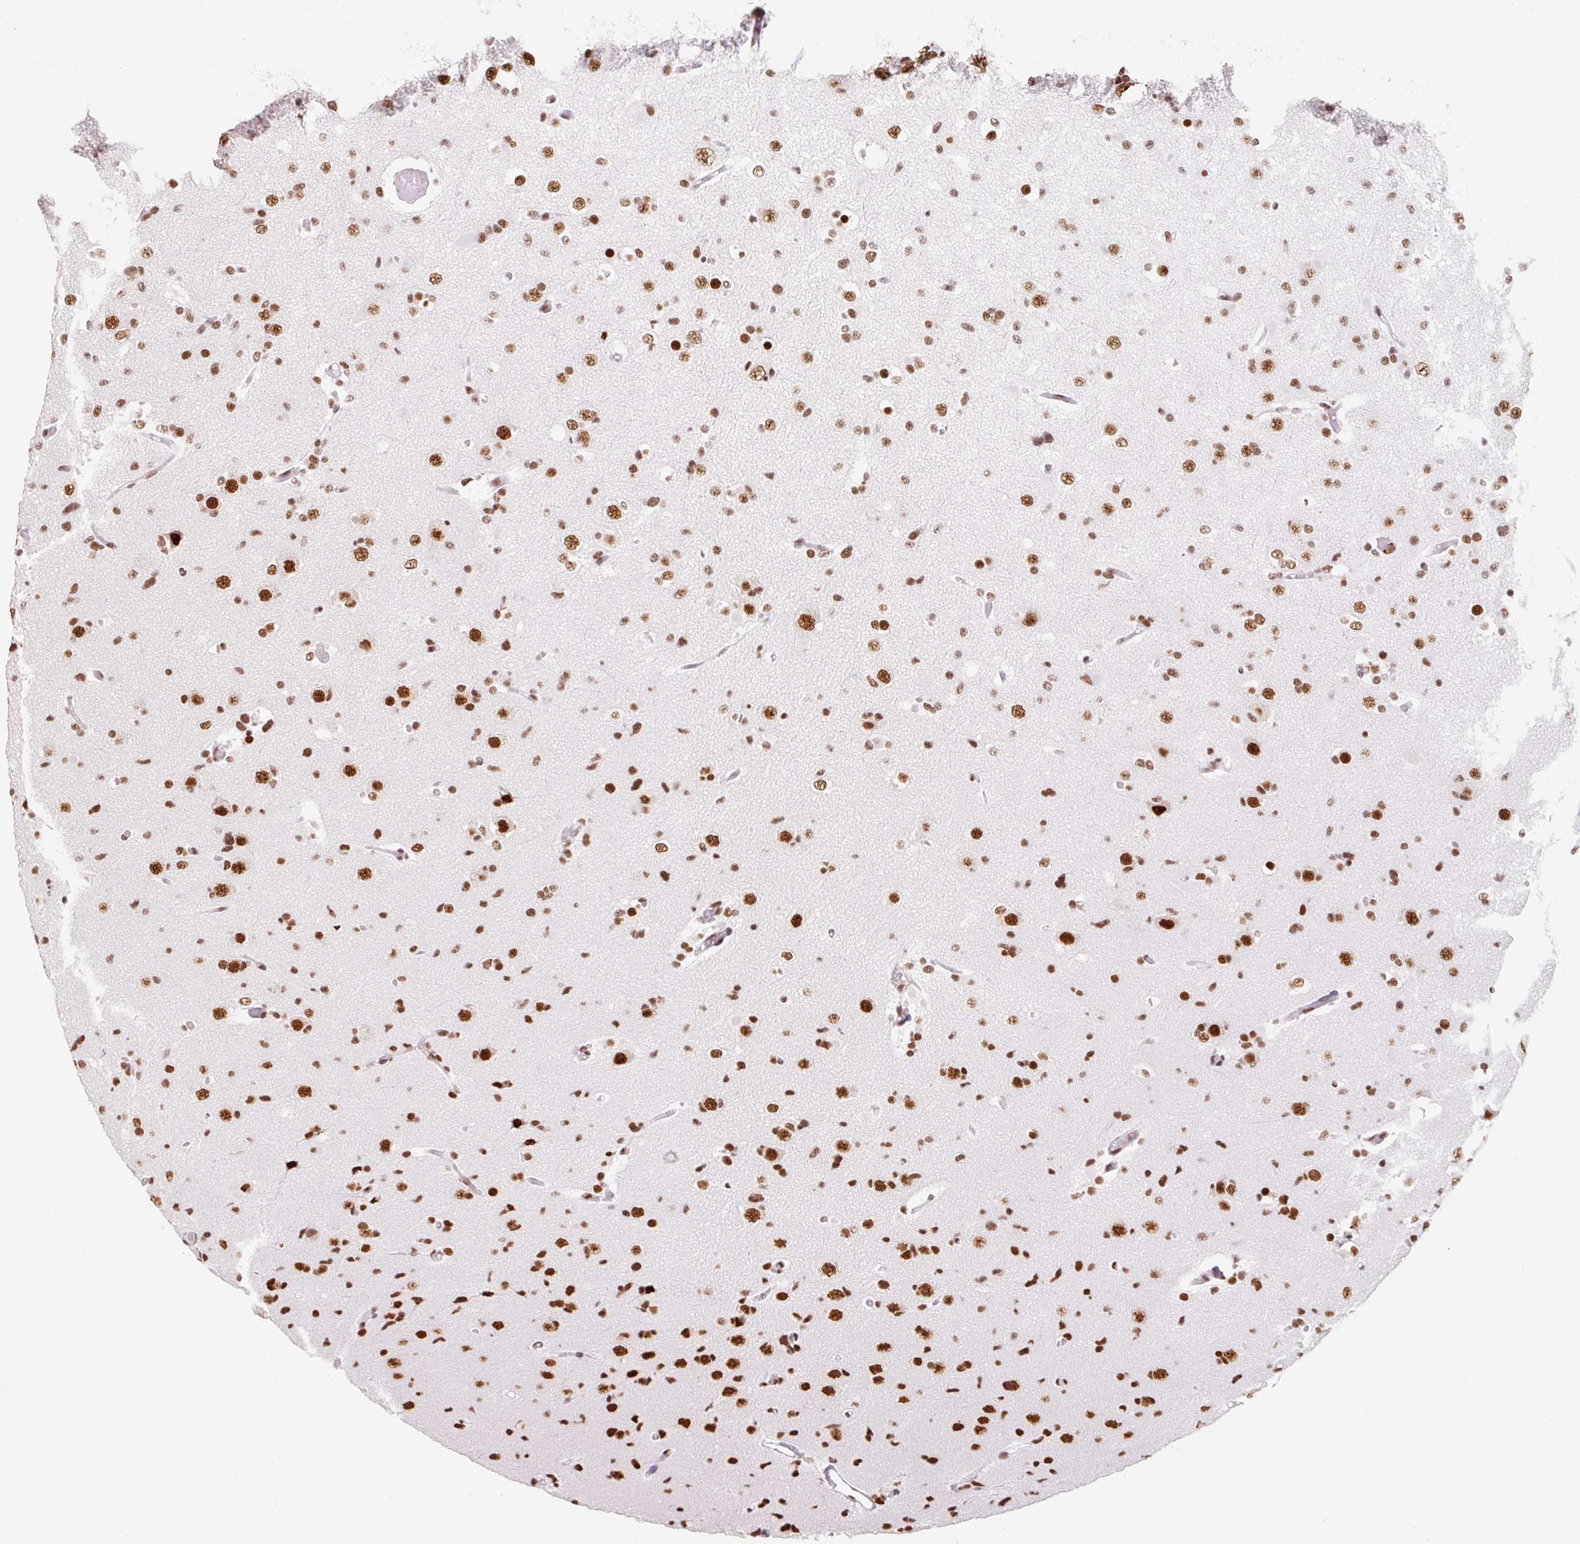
{"staining": {"intensity": "strong", "quantity": ">75%", "location": "nuclear"}, "tissue": "glioma", "cell_type": "Tumor cells", "image_type": "cancer", "snomed": [{"axis": "morphology", "description": "Glioma, malignant, Low grade"}, {"axis": "topography", "description": "Brain"}], "caption": "Human malignant low-grade glioma stained with a protein marker shows strong staining in tumor cells.", "gene": "SRSF10", "patient": {"sex": "female", "age": 22}}